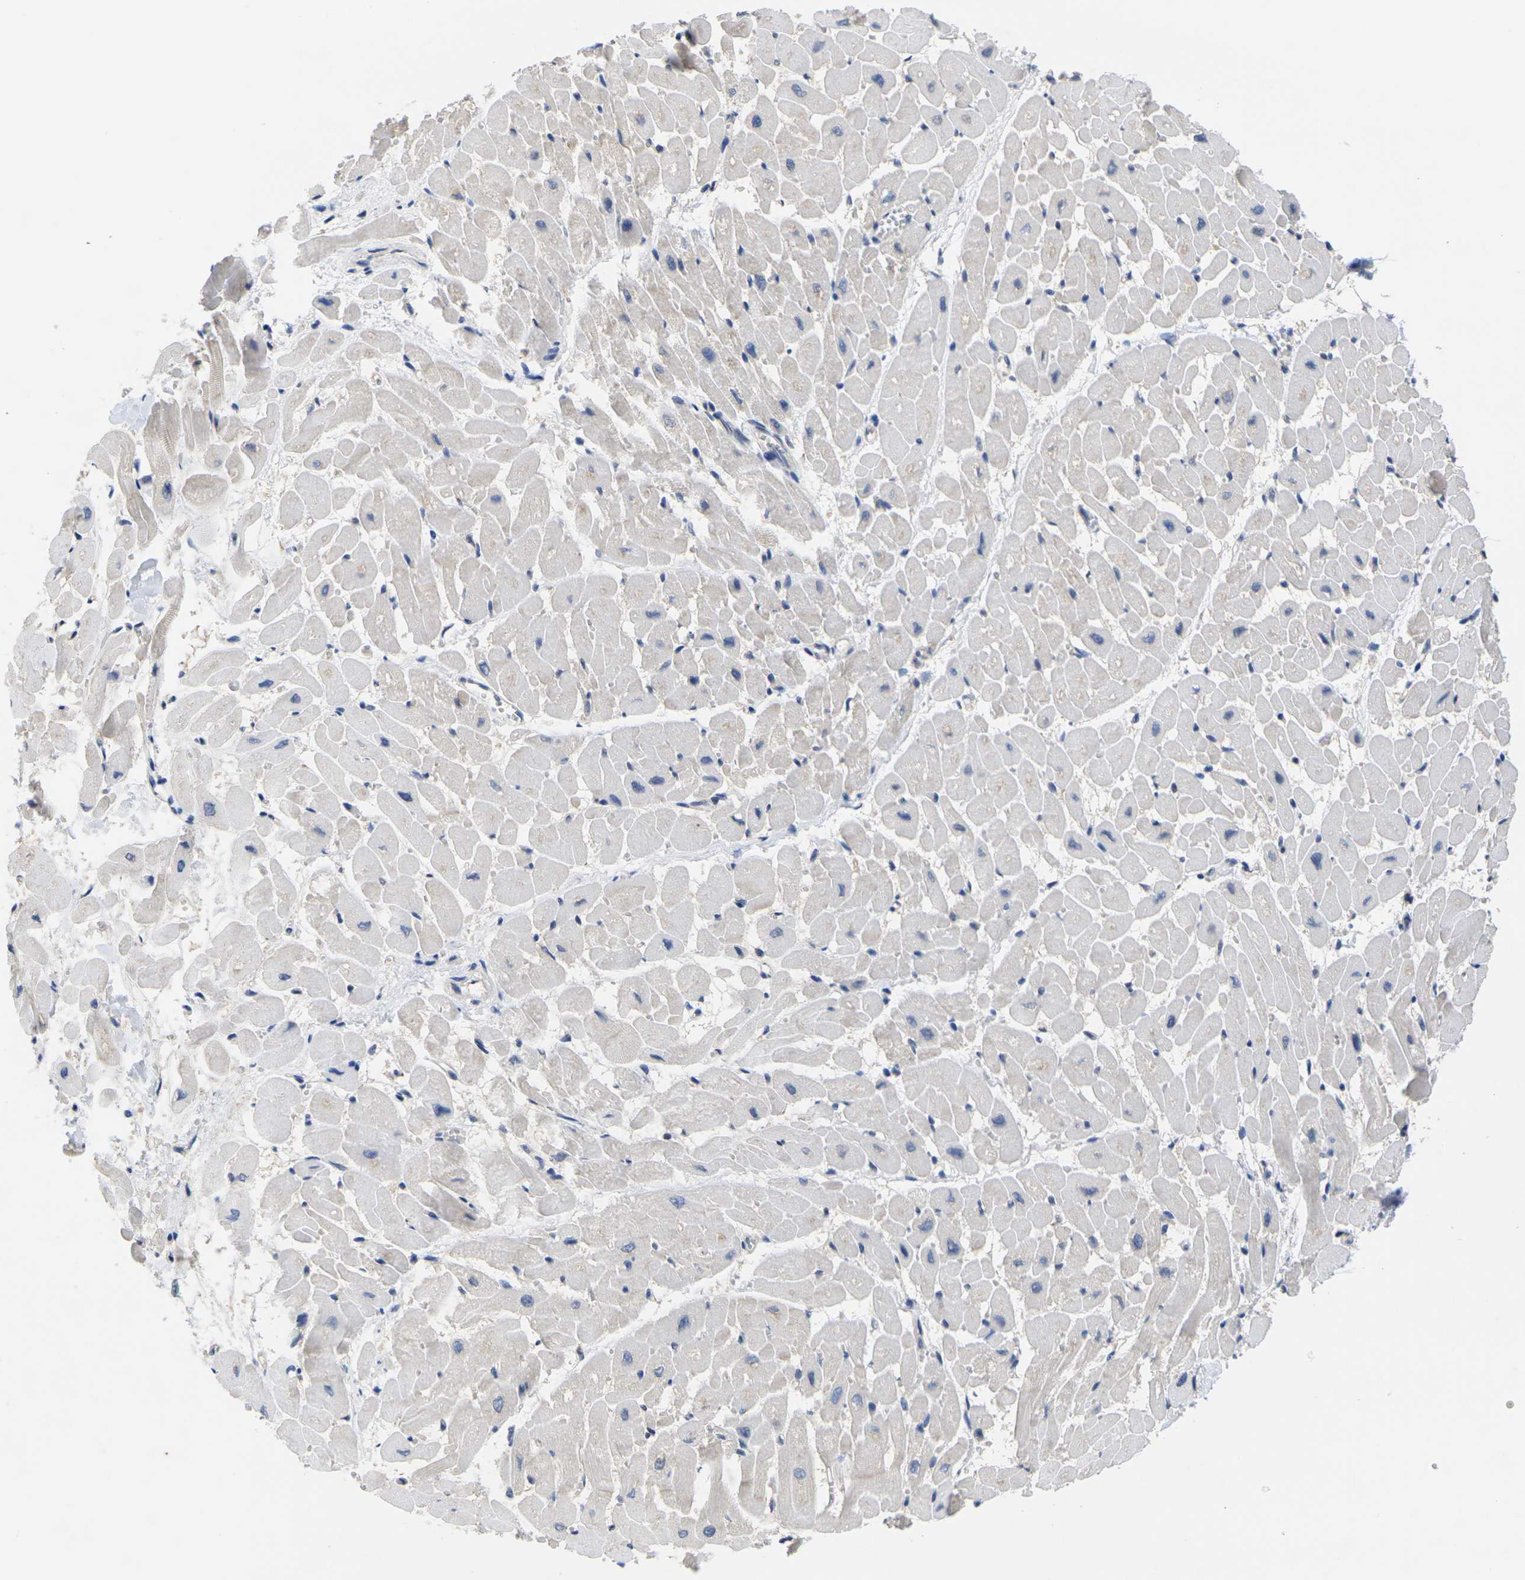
{"staining": {"intensity": "negative", "quantity": "none", "location": "none"}, "tissue": "heart muscle", "cell_type": "Cardiomyocytes", "image_type": "normal", "snomed": [{"axis": "morphology", "description": "Normal tissue, NOS"}, {"axis": "topography", "description": "Heart"}], "caption": "The image exhibits no staining of cardiomyocytes in benign heart muscle.", "gene": "IKZF1", "patient": {"sex": "male", "age": 45}}